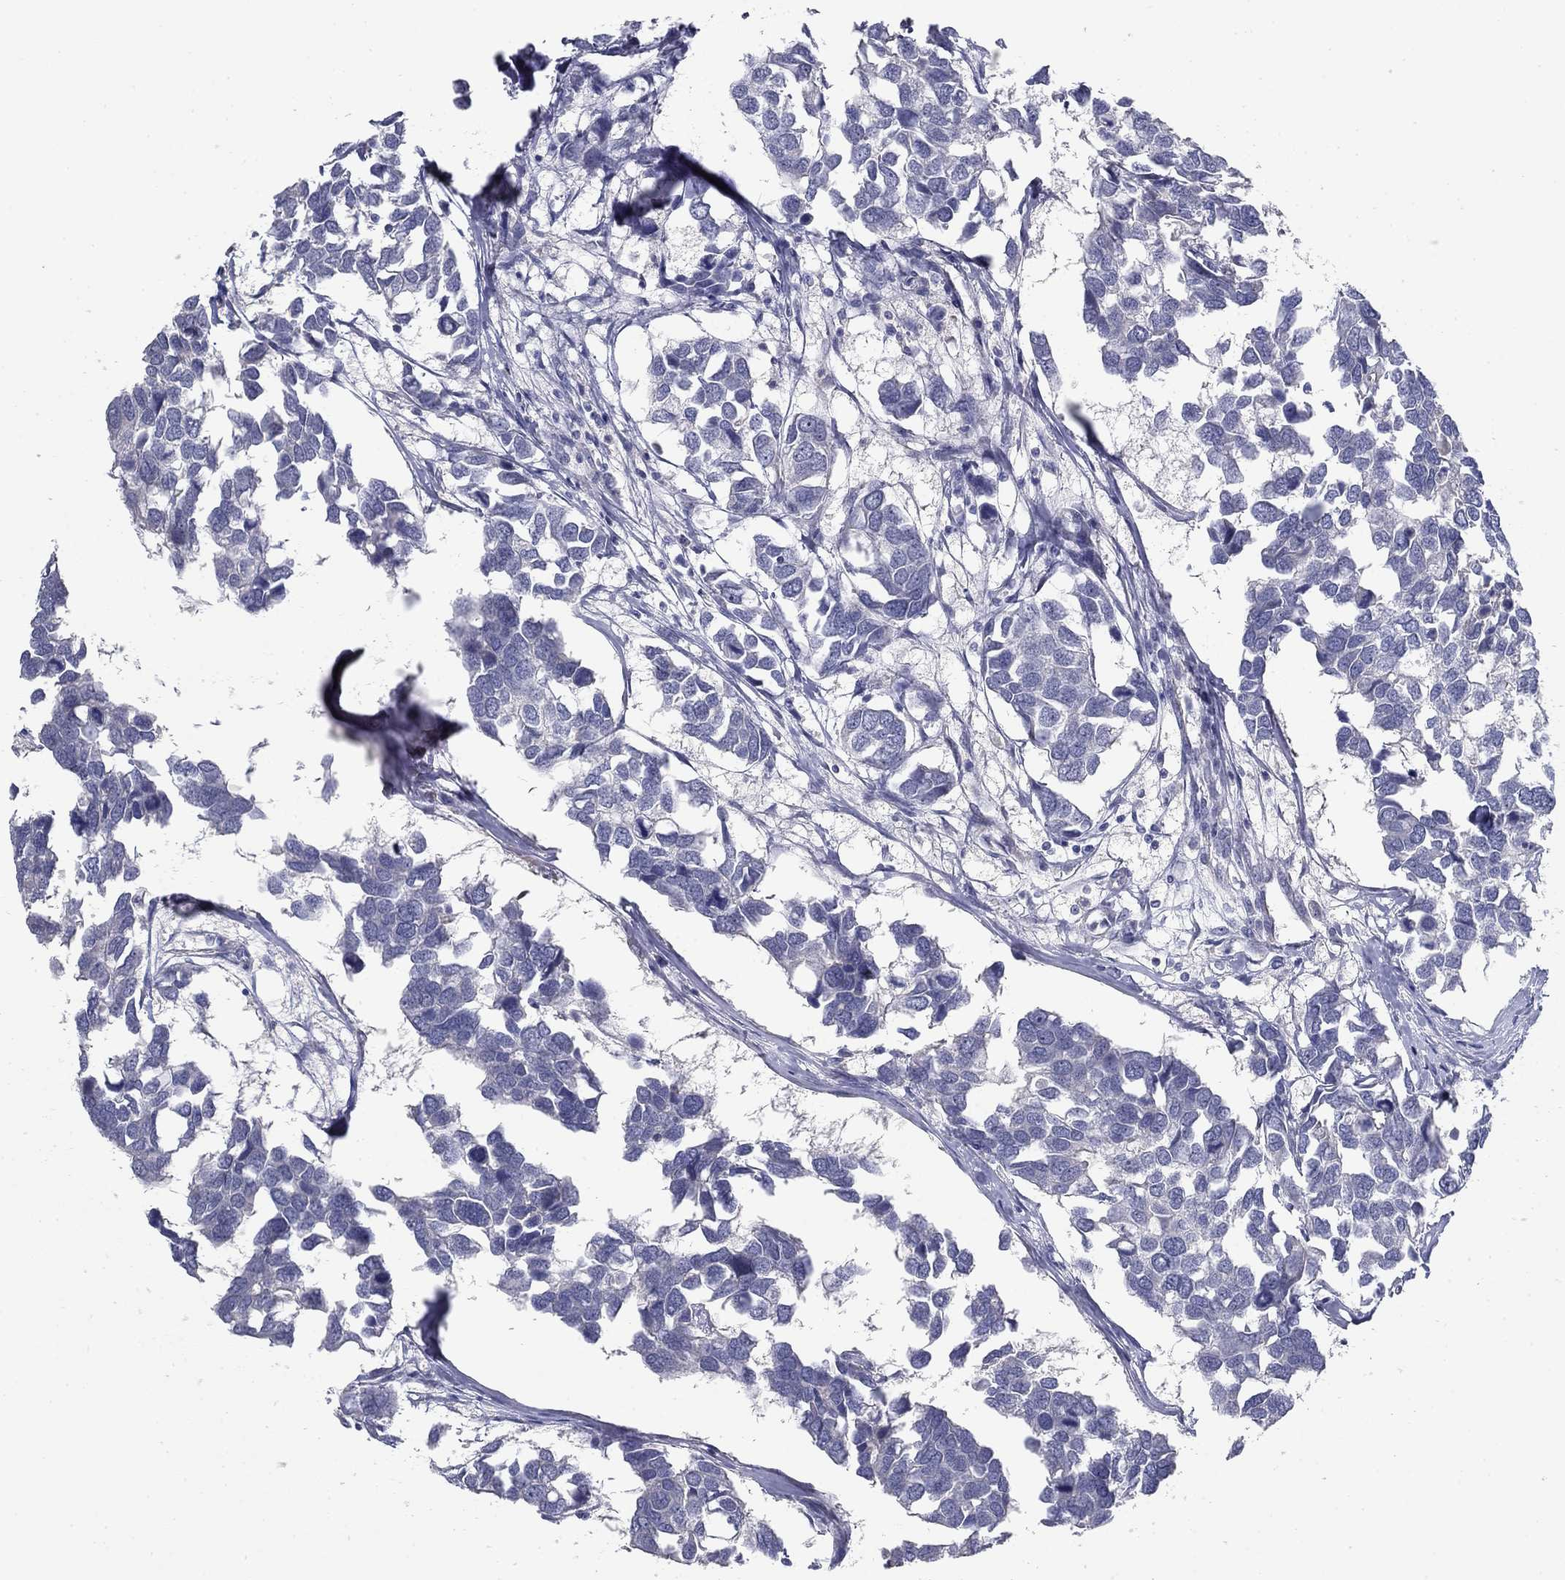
{"staining": {"intensity": "negative", "quantity": "none", "location": "none"}, "tissue": "breast cancer", "cell_type": "Tumor cells", "image_type": "cancer", "snomed": [{"axis": "morphology", "description": "Duct carcinoma"}, {"axis": "topography", "description": "Breast"}], "caption": "This histopathology image is of breast cancer stained with IHC to label a protein in brown with the nuclei are counter-stained blue. There is no staining in tumor cells.", "gene": "GRK7", "patient": {"sex": "female", "age": 83}}